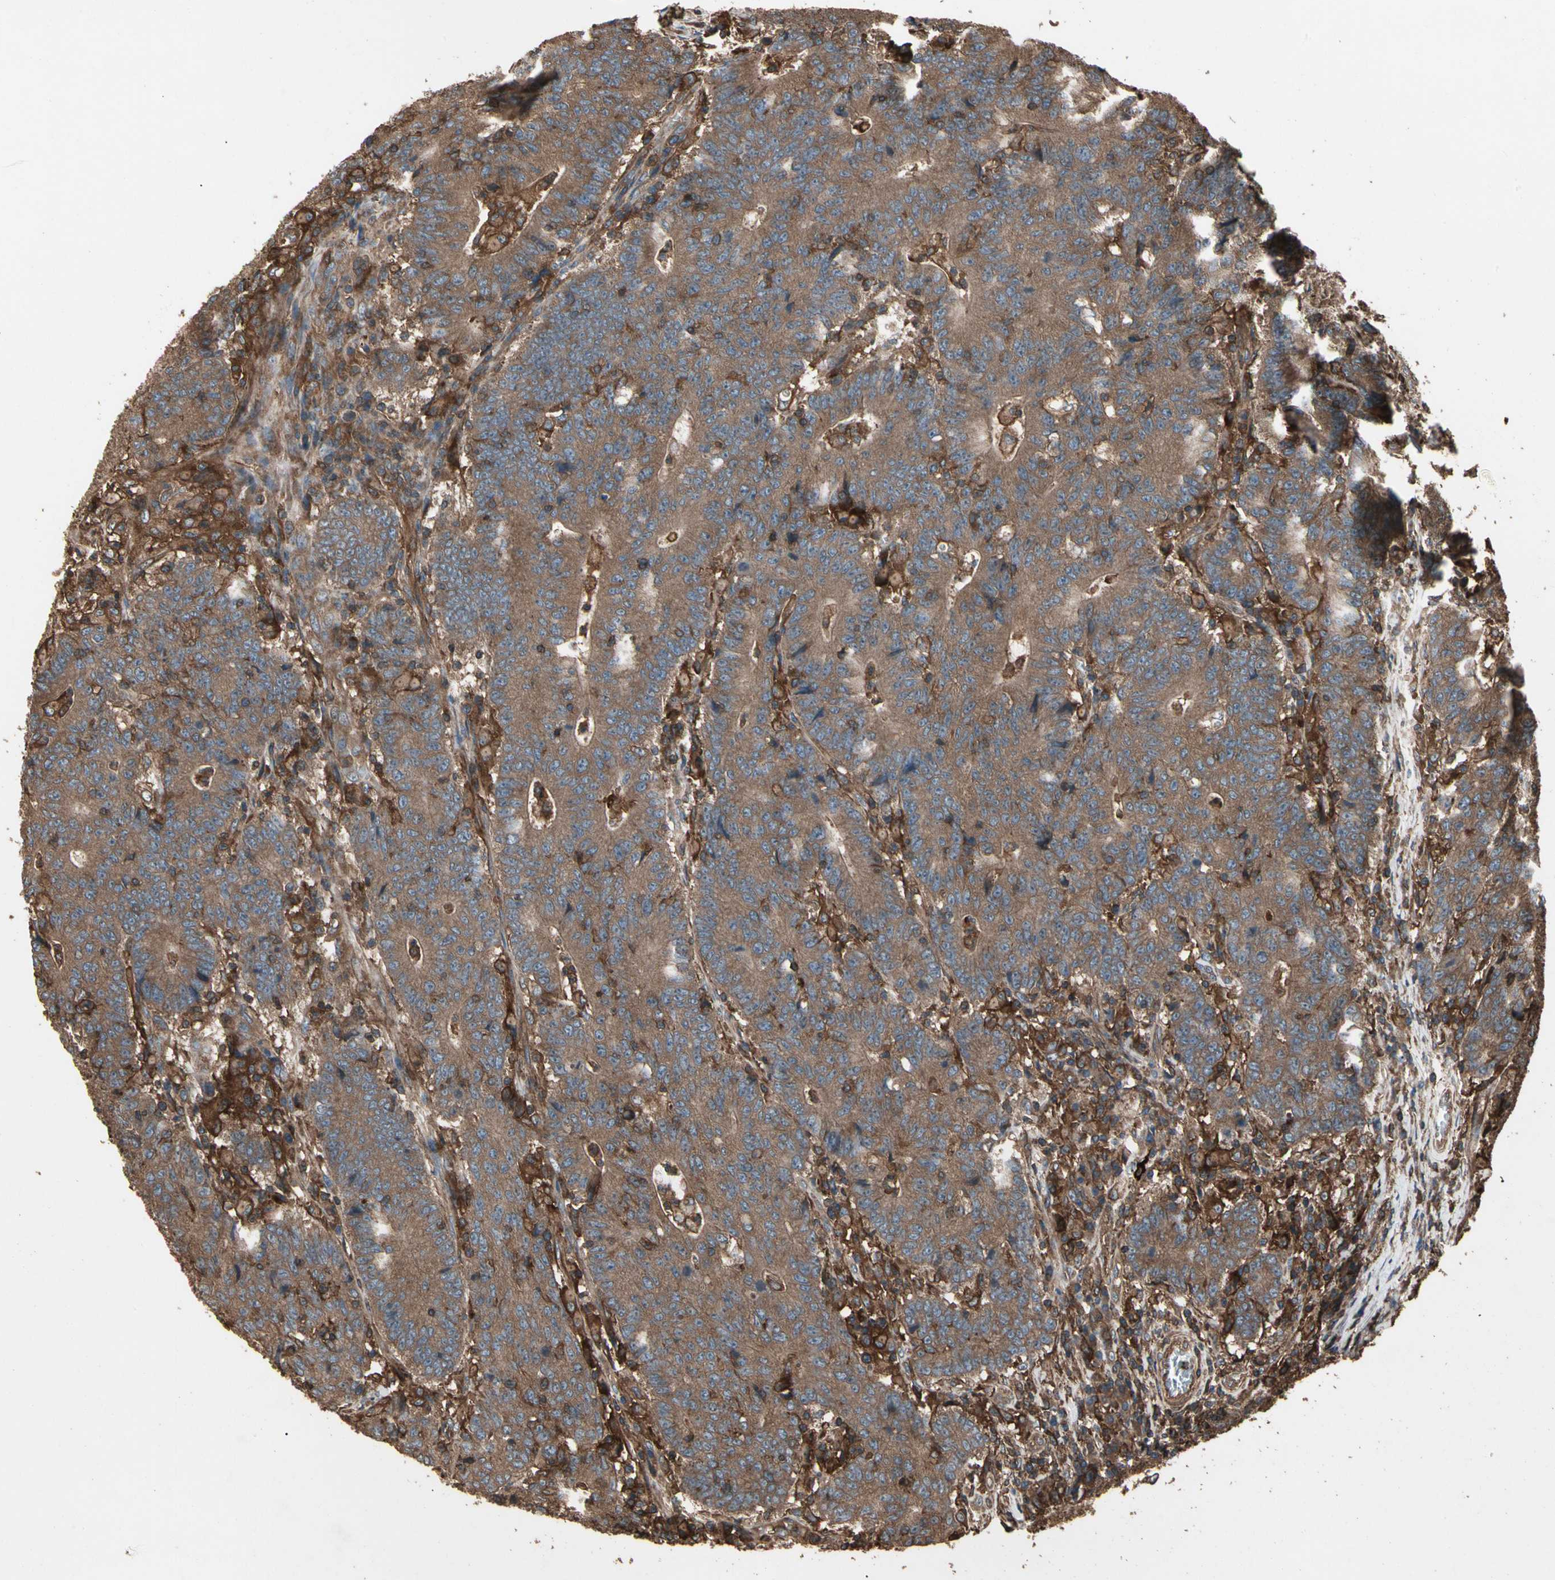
{"staining": {"intensity": "moderate", "quantity": ">75%", "location": "cytoplasmic/membranous"}, "tissue": "colorectal cancer", "cell_type": "Tumor cells", "image_type": "cancer", "snomed": [{"axis": "morphology", "description": "Normal tissue, NOS"}, {"axis": "morphology", "description": "Adenocarcinoma, NOS"}, {"axis": "topography", "description": "Colon"}], "caption": "Approximately >75% of tumor cells in adenocarcinoma (colorectal) show moderate cytoplasmic/membranous protein positivity as visualized by brown immunohistochemical staining.", "gene": "AGBL2", "patient": {"sex": "female", "age": 75}}